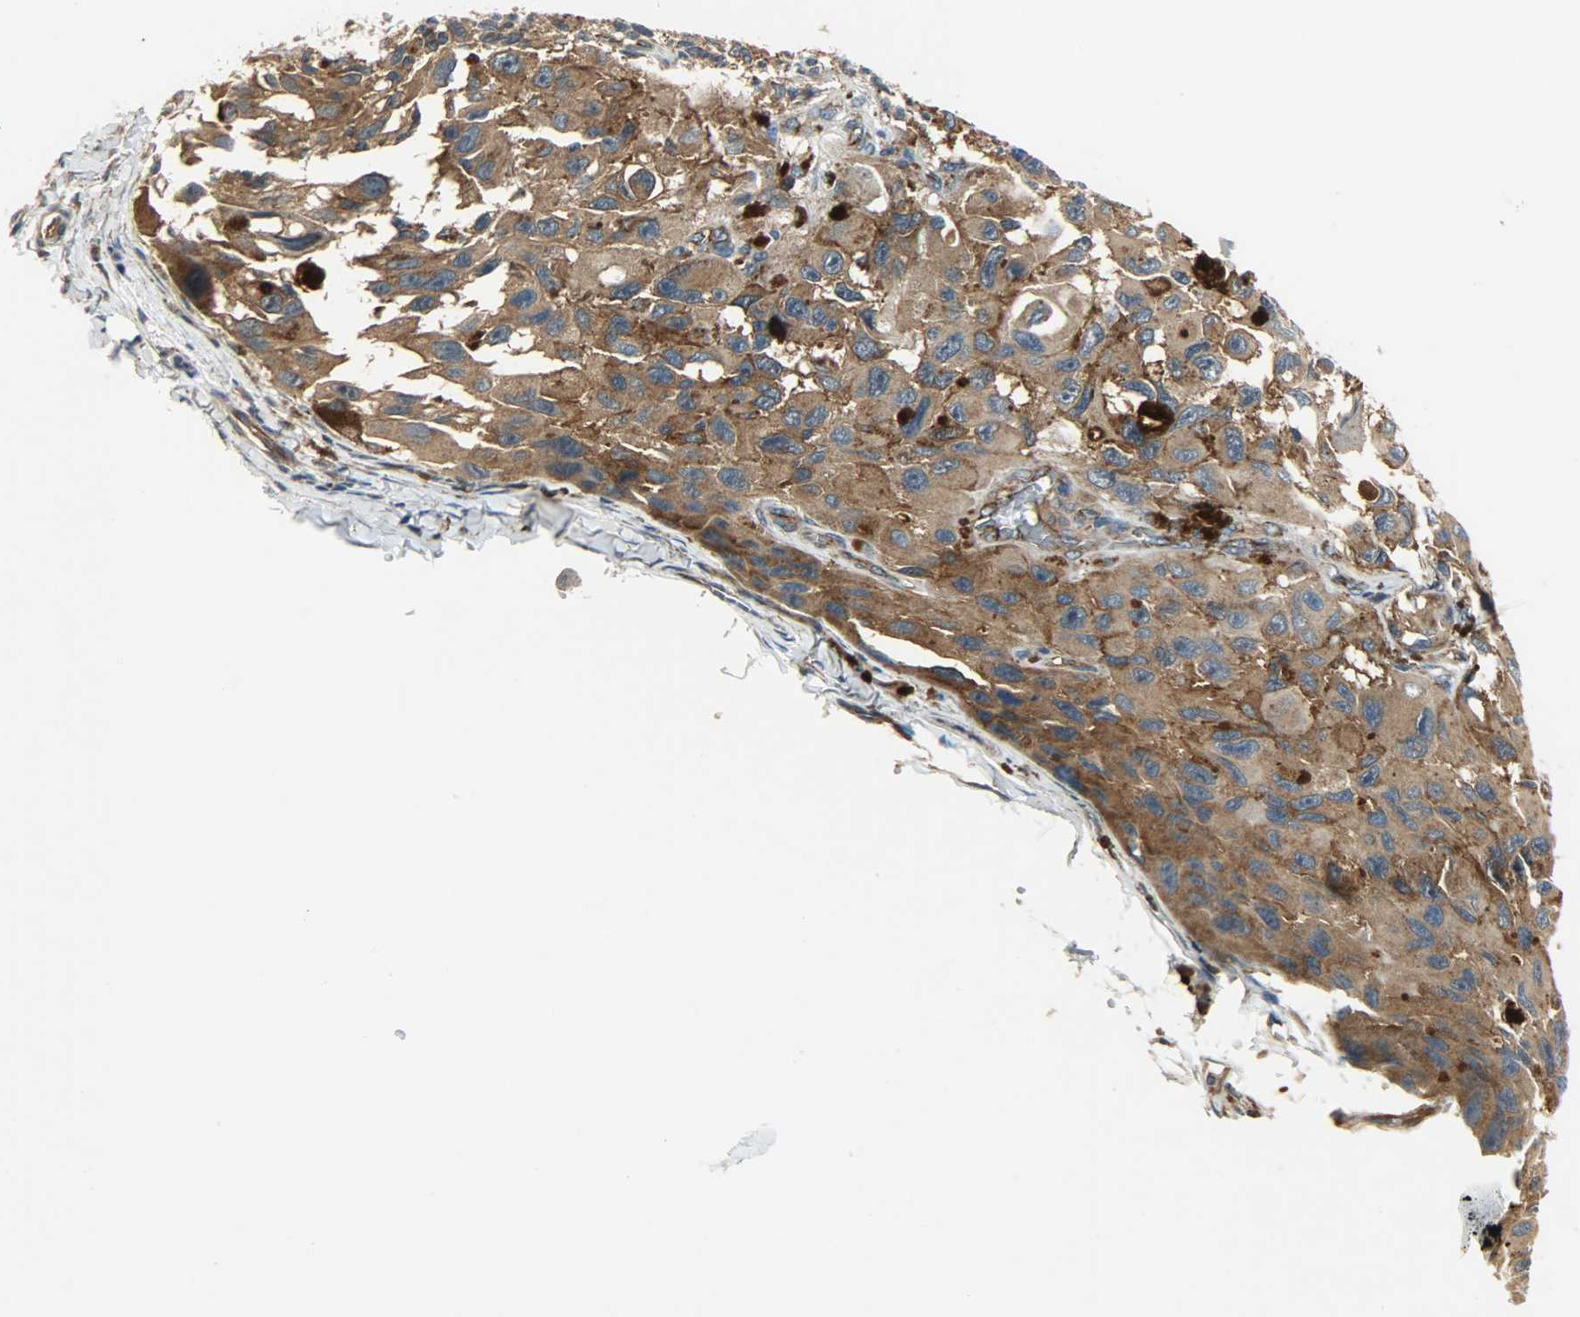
{"staining": {"intensity": "moderate", "quantity": ">75%", "location": "cytoplasmic/membranous"}, "tissue": "melanoma", "cell_type": "Tumor cells", "image_type": "cancer", "snomed": [{"axis": "morphology", "description": "Malignant melanoma, NOS"}, {"axis": "topography", "description": "Skin"}], "caption": "Human melanoma stained with a protein marker reveals moderate staining in tumor cells.", "gene": "KIAA1217", "patient": {"sex": "female", "age": 73}}